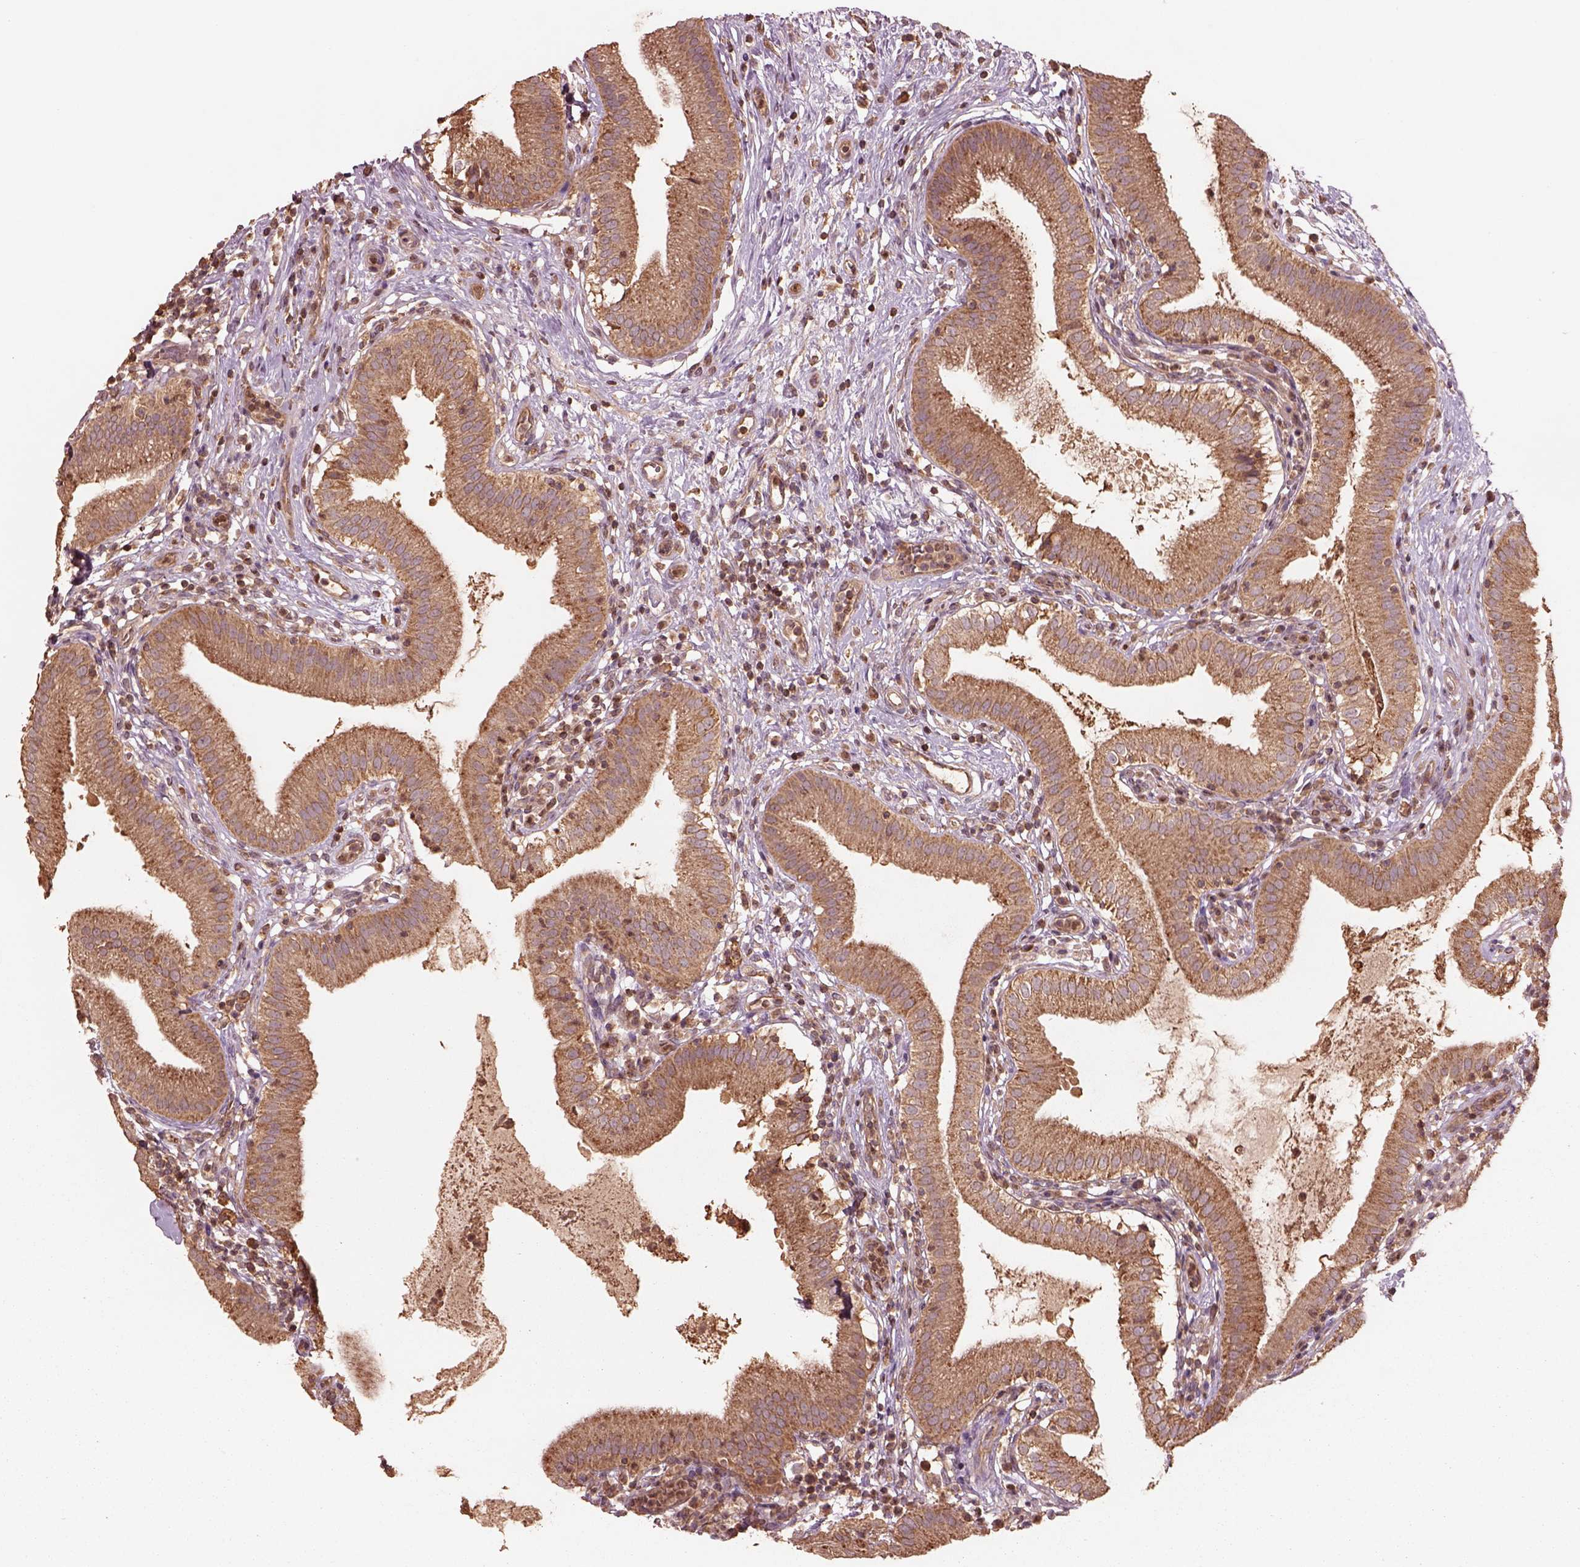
{"staining": {"intensity": "moderate", "quantity": ">75%", "location": "cytoplasmic/membranous"}, "tissue": "gallbladder", "cell_type": "Glandular cells", "image_type": "normal", "snomed": [{"axis": "morphology", "description": "Normal tissue, NOS"}, {"axis": "topography", "description": "Gallbladder"}], "caption": "Protein staining of unremarkable gallbladder displays moderate cytoplasmic/membranous positivity in approximately >75% of glandular cells.", "gene": "TRADD", "patient": {"sex": "female", "age": 65}}